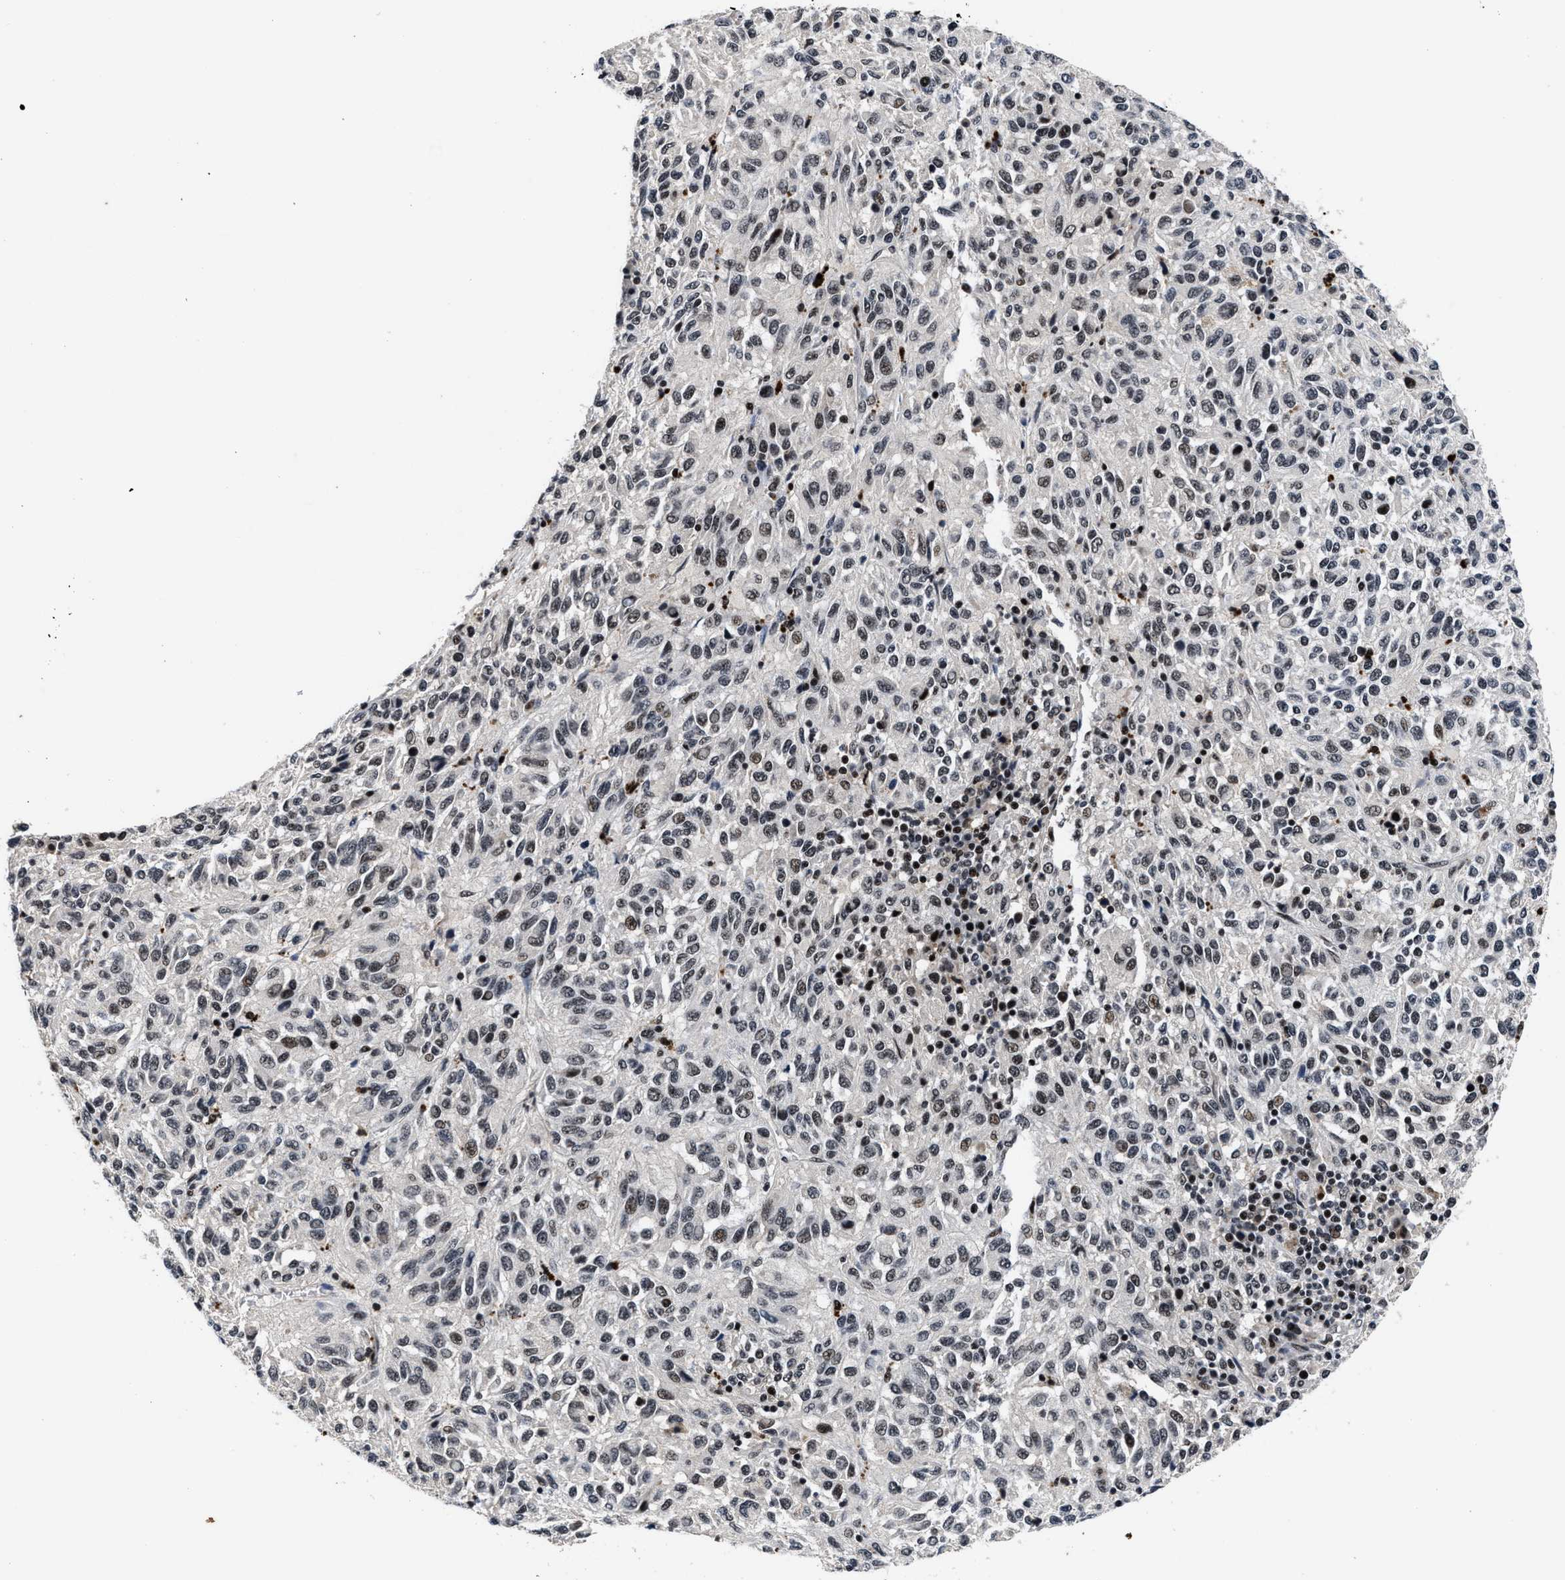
{"staining": {"intensity": "weak", "quantity": "25%-75%", "location": "nuclear"}, "tissue": "melanoma", "cell_type": "Tumor cells", "image_type": "cancer", "snomed": [{"axis": "morphology", "description": "Malignant melanoma, Metastatic site"}, {"axis": "topography", "description": "Lung"}], "caption": "Immunohistochemistry (IHC) (DAB) staining of melanoma shows weak nuclear protein staining in approximately 25%-75% of tumor cells.", "gene": "ZNF233", "patient": {"sex": "male", "age": 64}}